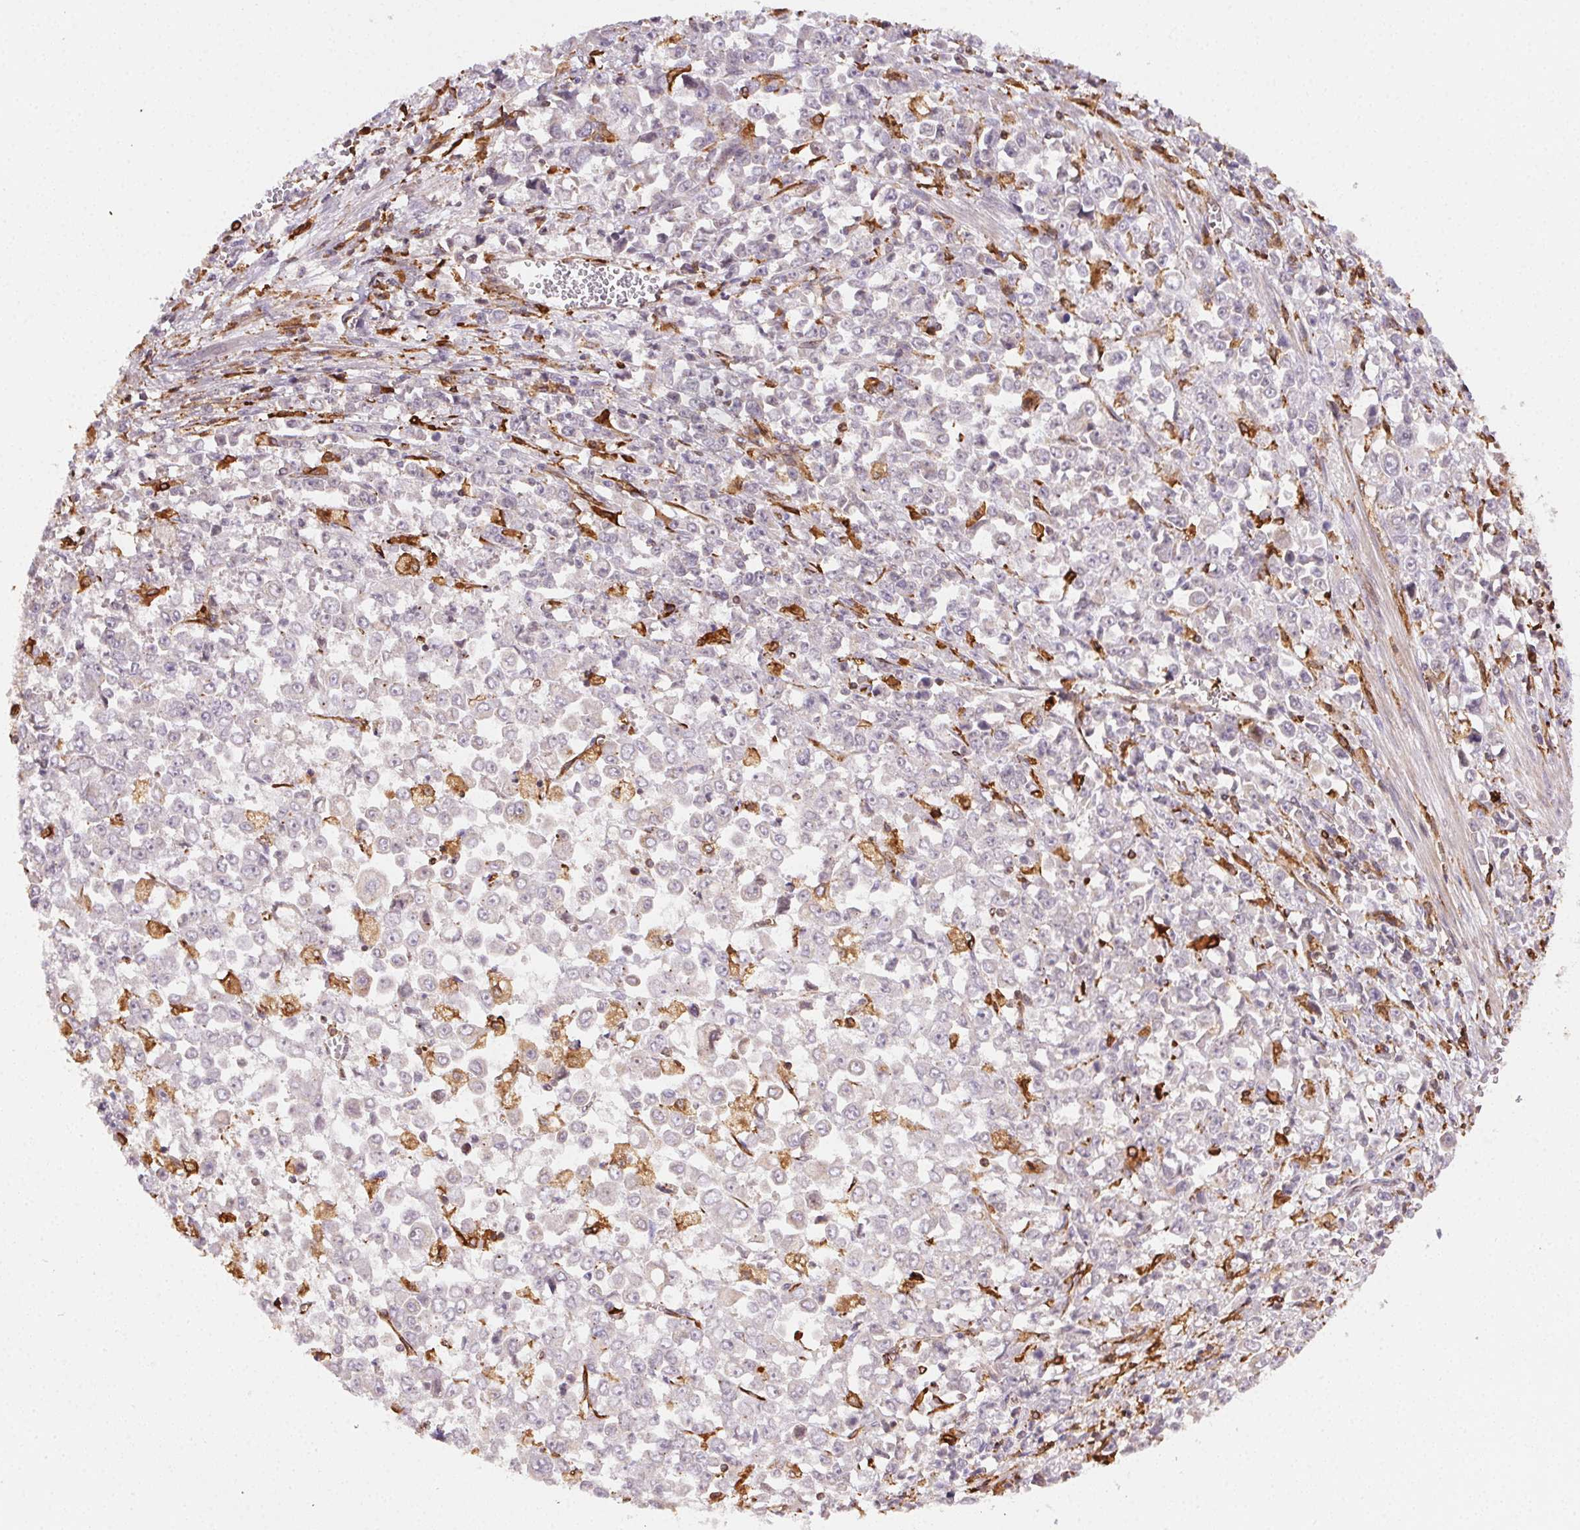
{"staining": {"intensity": "negative", "quantity": "none", "location": "none"}, "tissue": "stomach cancer", "cell_type": "Tumor cells", "image_type": "cancer", "snomed": [{"axis": "morphology", "description": "Adenocarcinoma, NOS"}, {"axis": "topography", "description": "Stomach, upper"}], "caption": "Immunohistochemistry (IHC) image of neoplastic tissue: human adenocarcinoma (stomach) stained with DAB displays no significant protein staining in tumor cells.", "gene": "RNASET2", "patient": {"sex": "male", "age": 70}}